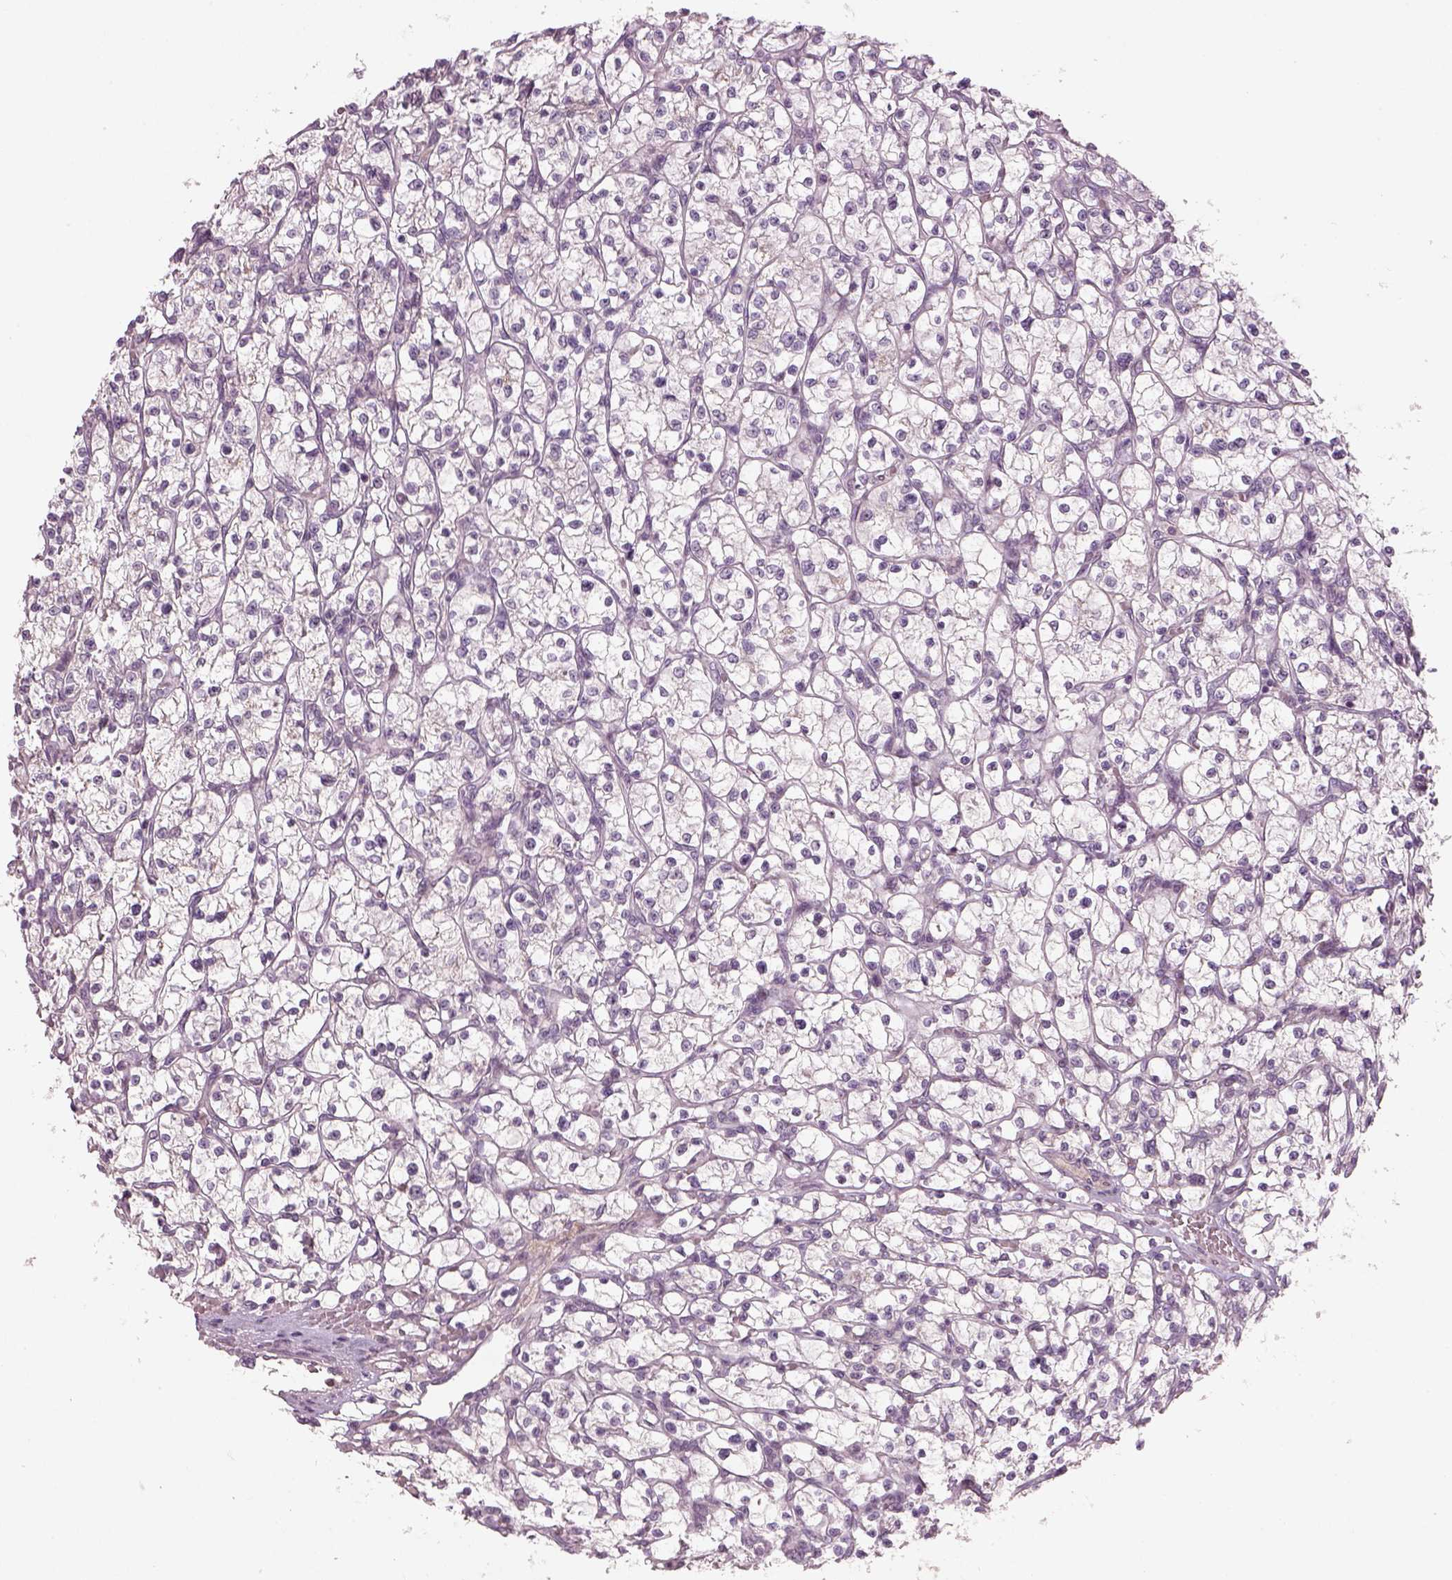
{"staining": {"intensity": "negative", "quantity": "none", "location": "none"}, "tissue": "renal cancer", "cell_type": "Tumor cells", "image_type": "cancer", "snomed": [{"axis": "morphology", "description": "Adenocarcinoma, NOS"}, {"axis": "topography", "description": "Kidney"}], "caption": "Renal adenocarcinoma was stained to show a protein in brown. There is no significant positivity in tumor cells.", "gene": "PENK", "patient": {"sex": "female", "age": 64}}